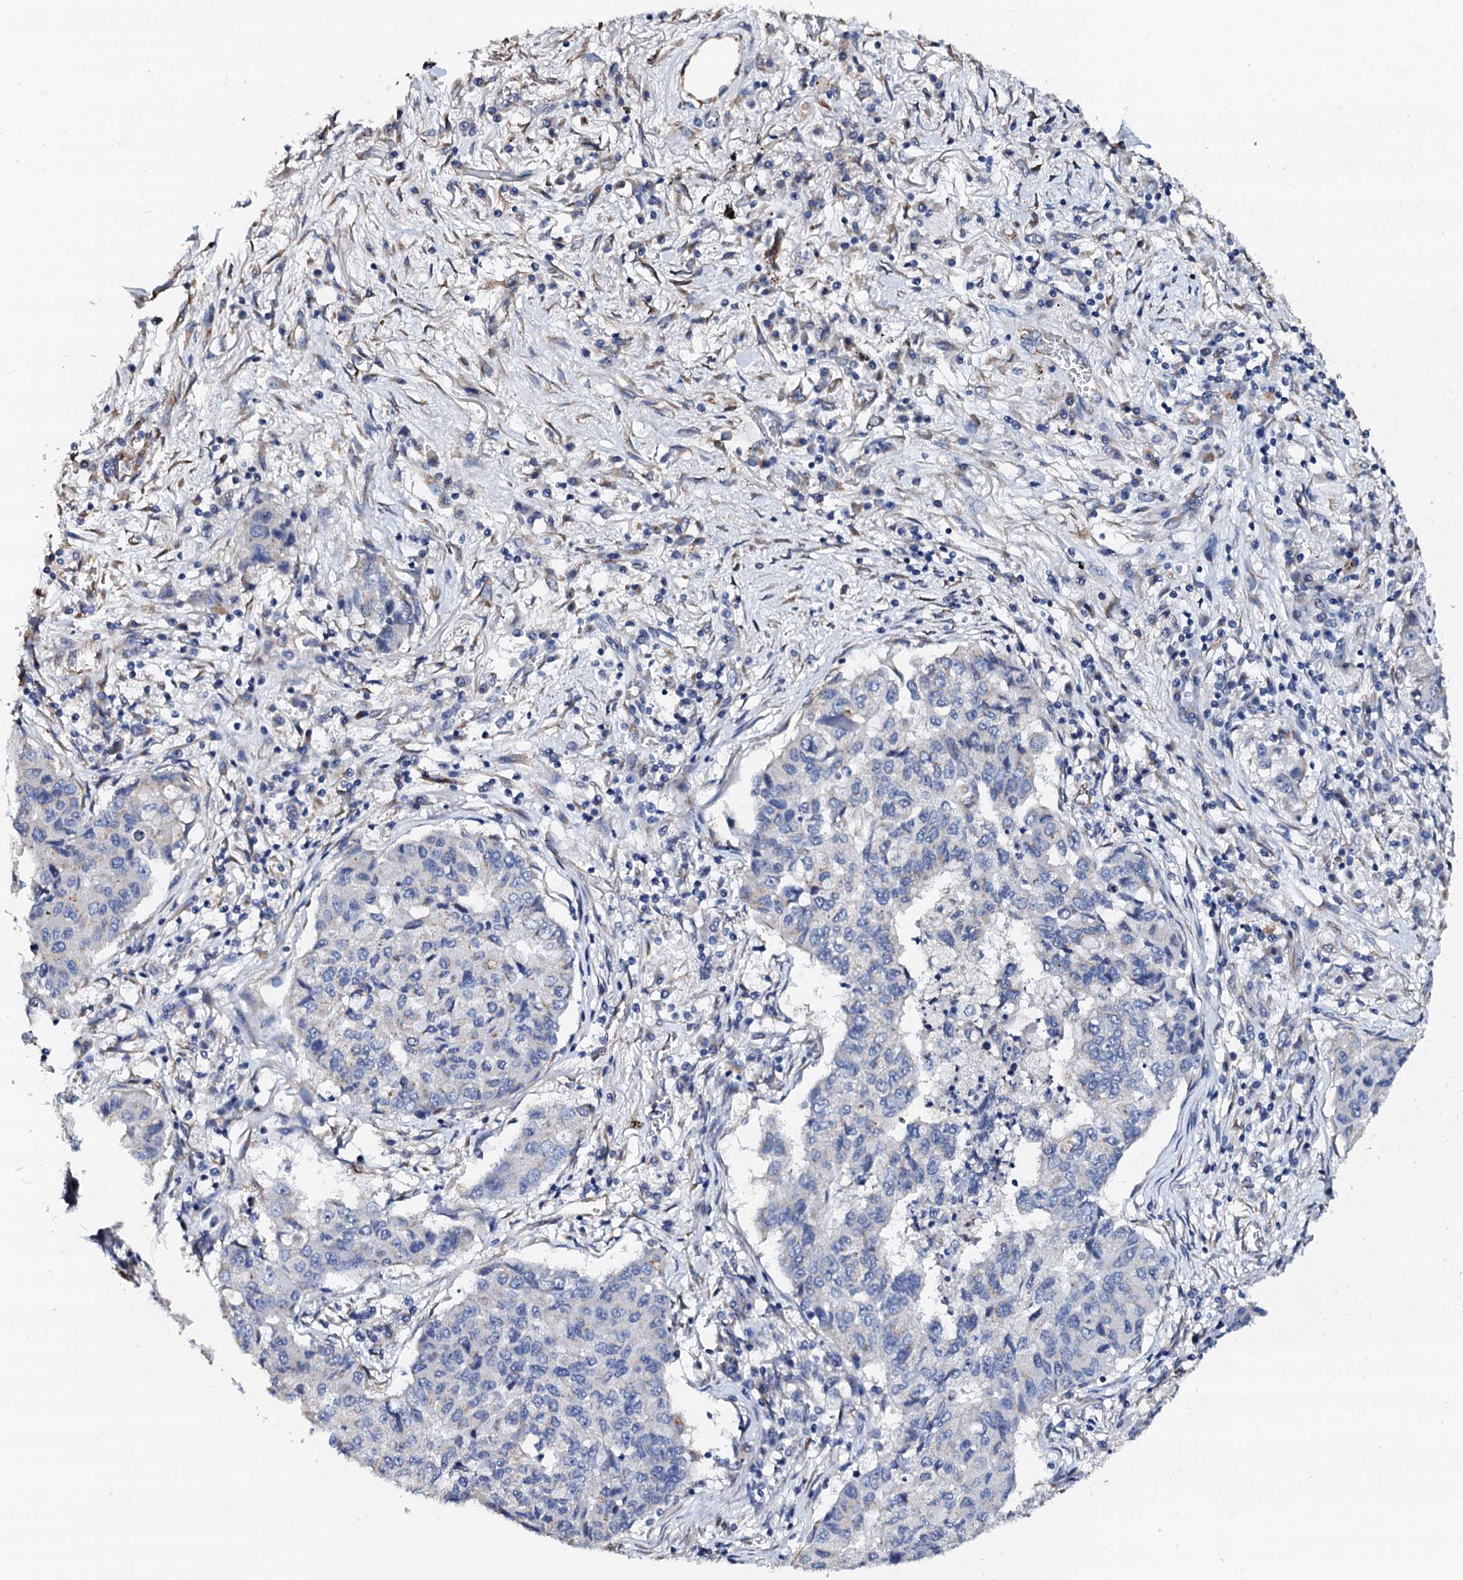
{"staining": {"intensity": "negative", "quantity": "none", "location": "none"}, "tissue": "lung cancer", "cell_type": "Tumor cells", "image_type": "cancer", "snomed": [{"axis": "morphology", "description": "Squamous cell carcinoma, NOS"}, {"axis": "topography", "description": "Lung"}], "caption": "Tumor cells are negative for protein expression in human lung squamous cell carcinoma.", "gene": "AKAP3", "patient": {"sex": "male", "age": 74}}